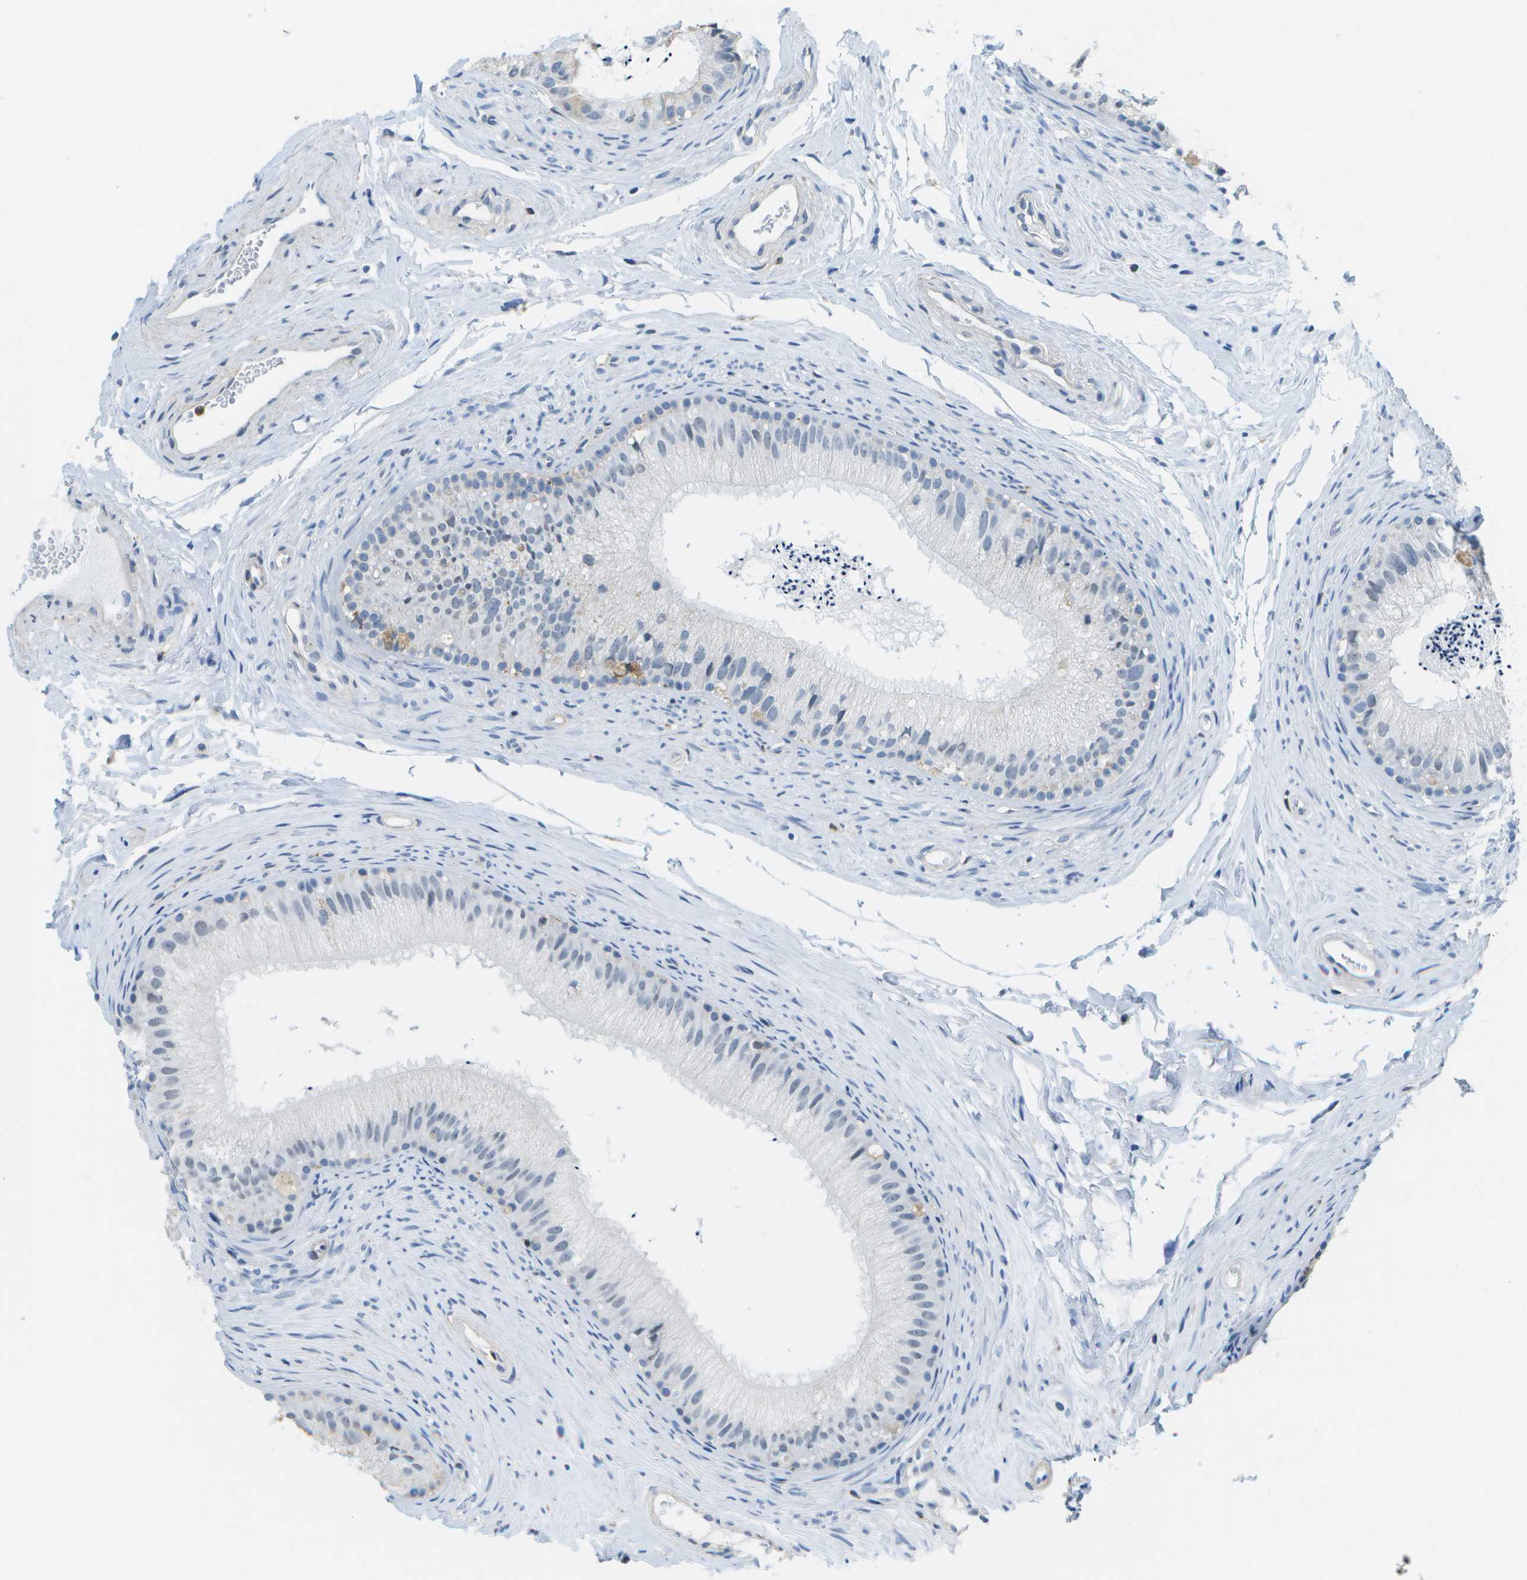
{"staining": {"intensity": "weak", "quantity": "<25%", "location": "cytoplasmic/membranous"}, "tissue": "epididymis", "cell_type": "Glandular cells", "image_type": "normal", "snomed": [{"axis": "morphology", "description": "Normal tissue, NOS"}, {"axis": "topography", "description": "Epididymis"}], "caption": "Human epididymis stained for a protein using IHC demonstrates no expression in glandular cells.", "gene": "RCSD1", "patient": {"sex": "male", "age": 56}}